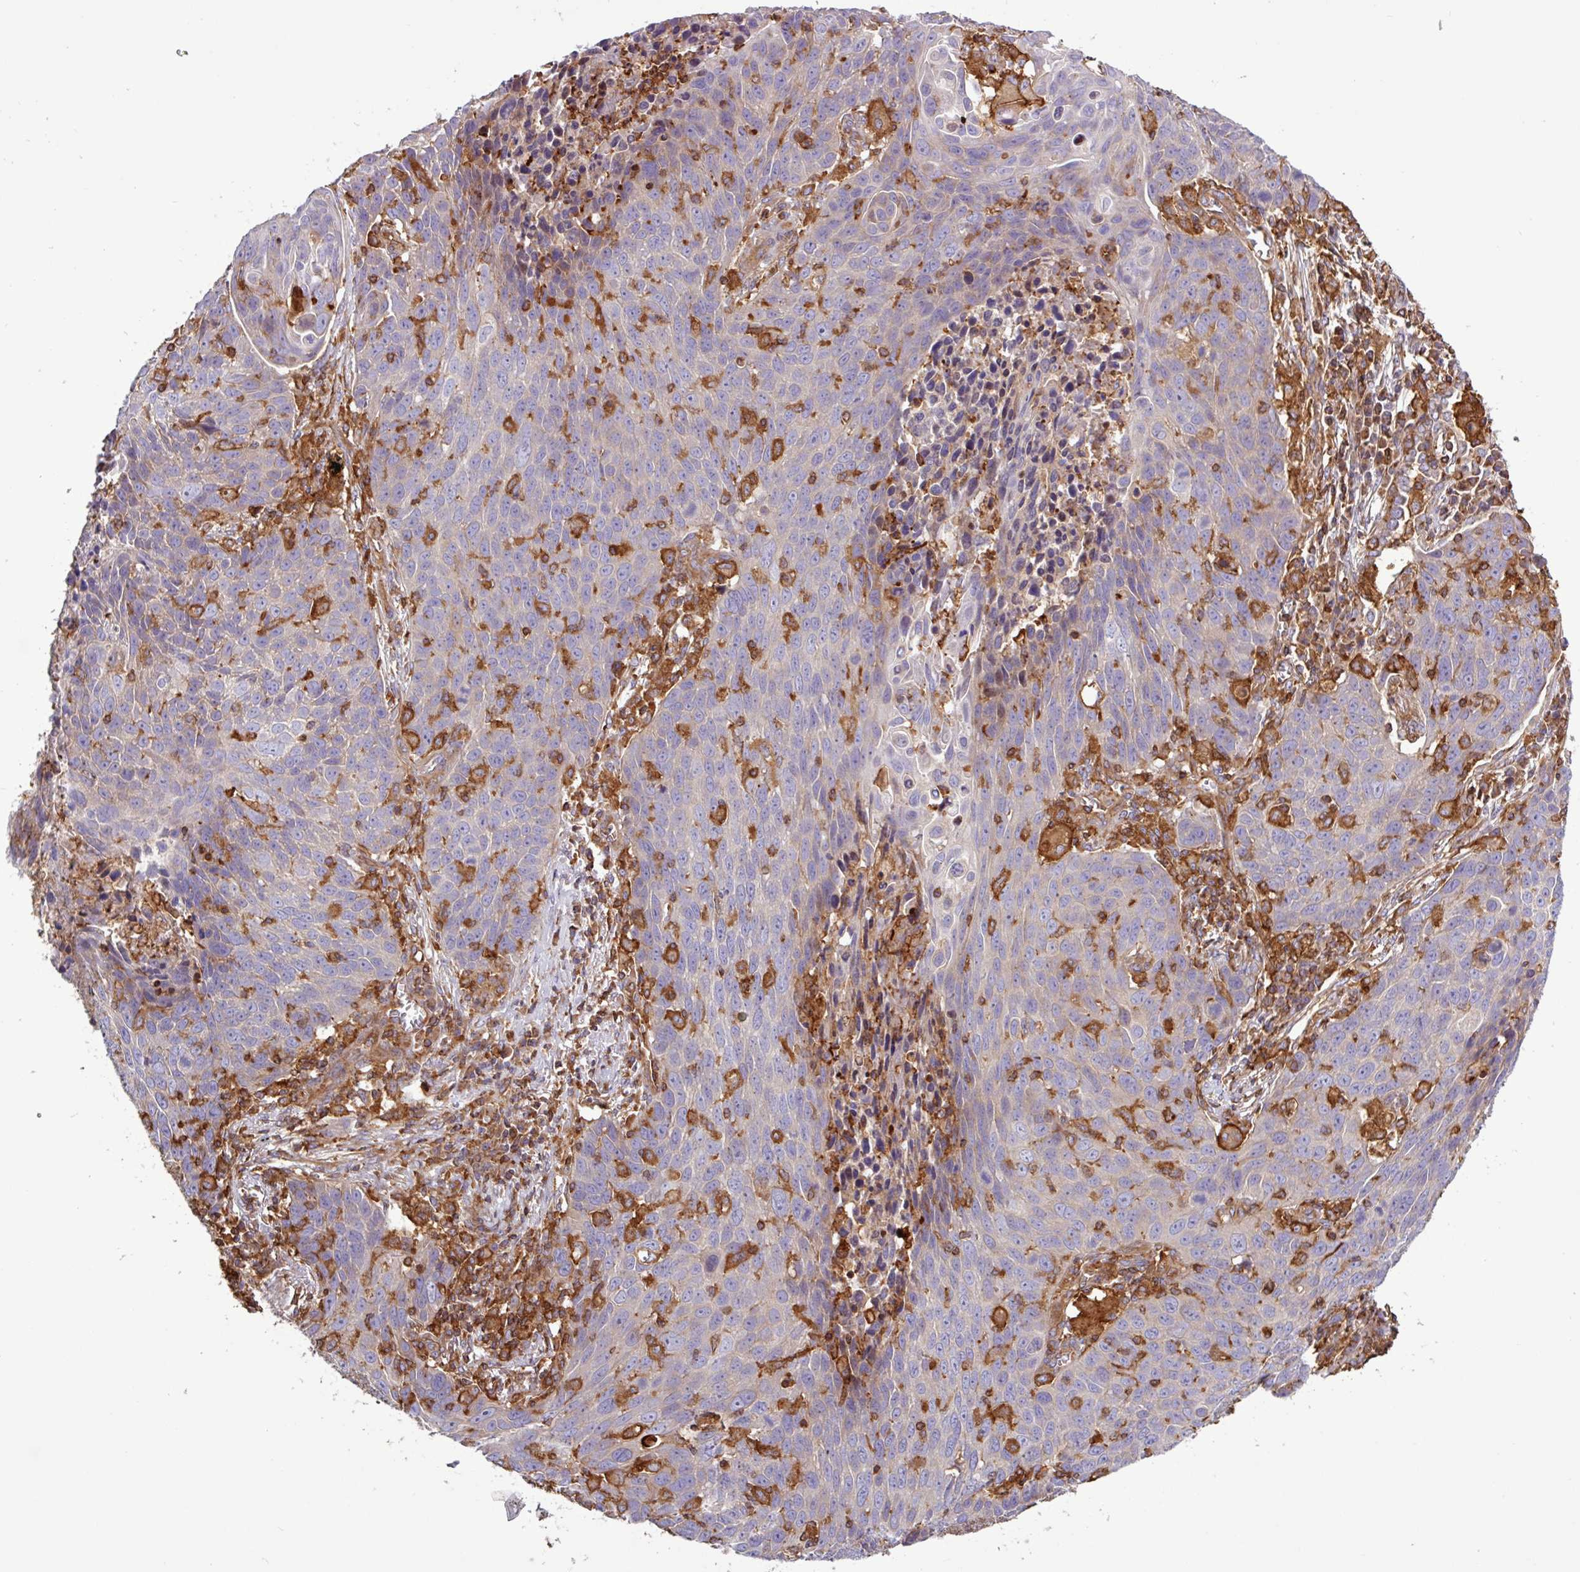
{"staining": {"intensity": "negative", "quantity": "none", "location": "none"}, "tissue": "lung cancer", "cell_type": "Tumor cells", "image_type": "cancer", "snomed": [{"axis": "morphology", "description": "Squamous cell carcinoma, NOS"}, {"axis": "topography", "description": "Lung"}], "caption": "High power microscopy histopathology image of an immunohistochemistry (IHC) histopathology image of lung squamous cell carcinoma, revealing no significant staining in tumor cells. Nuclei are stained in blue.", "gene": "ACTR3", "patient": {"sex": "male", "age": 78}}